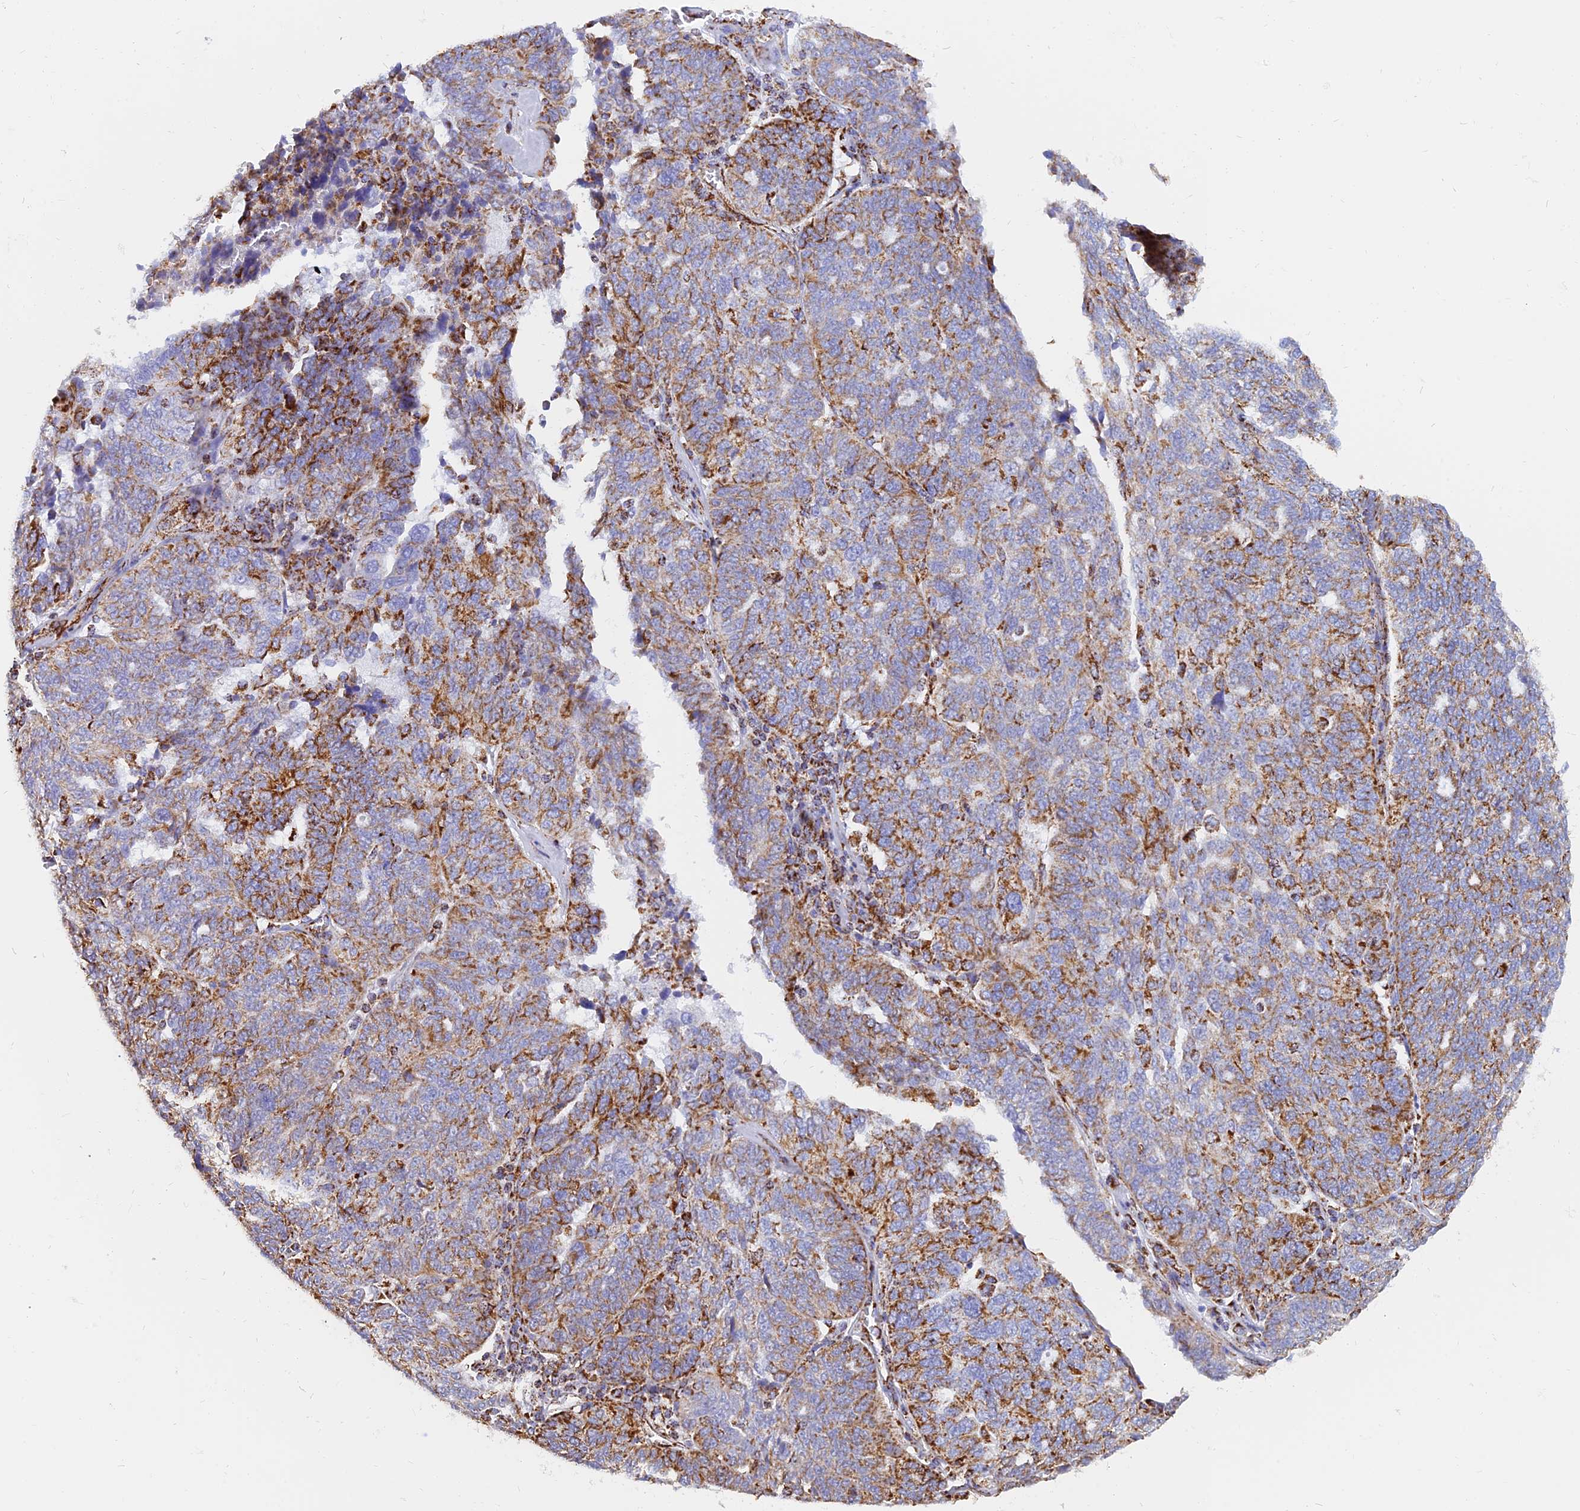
{"staining": {"intensity": "moderate", "quantity": "25%-75%", "location": "cytoplasmic/membranous"}, "tissue": "ovarian cancer", "cell_type": "Tumor cells", "image_type": "cancer", "snomed": [{"axis": "morphology", "description": "Cystadenocarcinoma, serous, NOS"}, {"axis": "topography", "description": "Ovary"}], "caption": "IHC micrograph of human serous cystadenocarcinoma (ovarian) stained for a protein (brown), which reveals medium levels of moderate cytoplasmic/membranous staining in about 25%-75% of tumor cells.", "gene": "NDUFB6", "patient": {"sex": "female", "age": 59}}